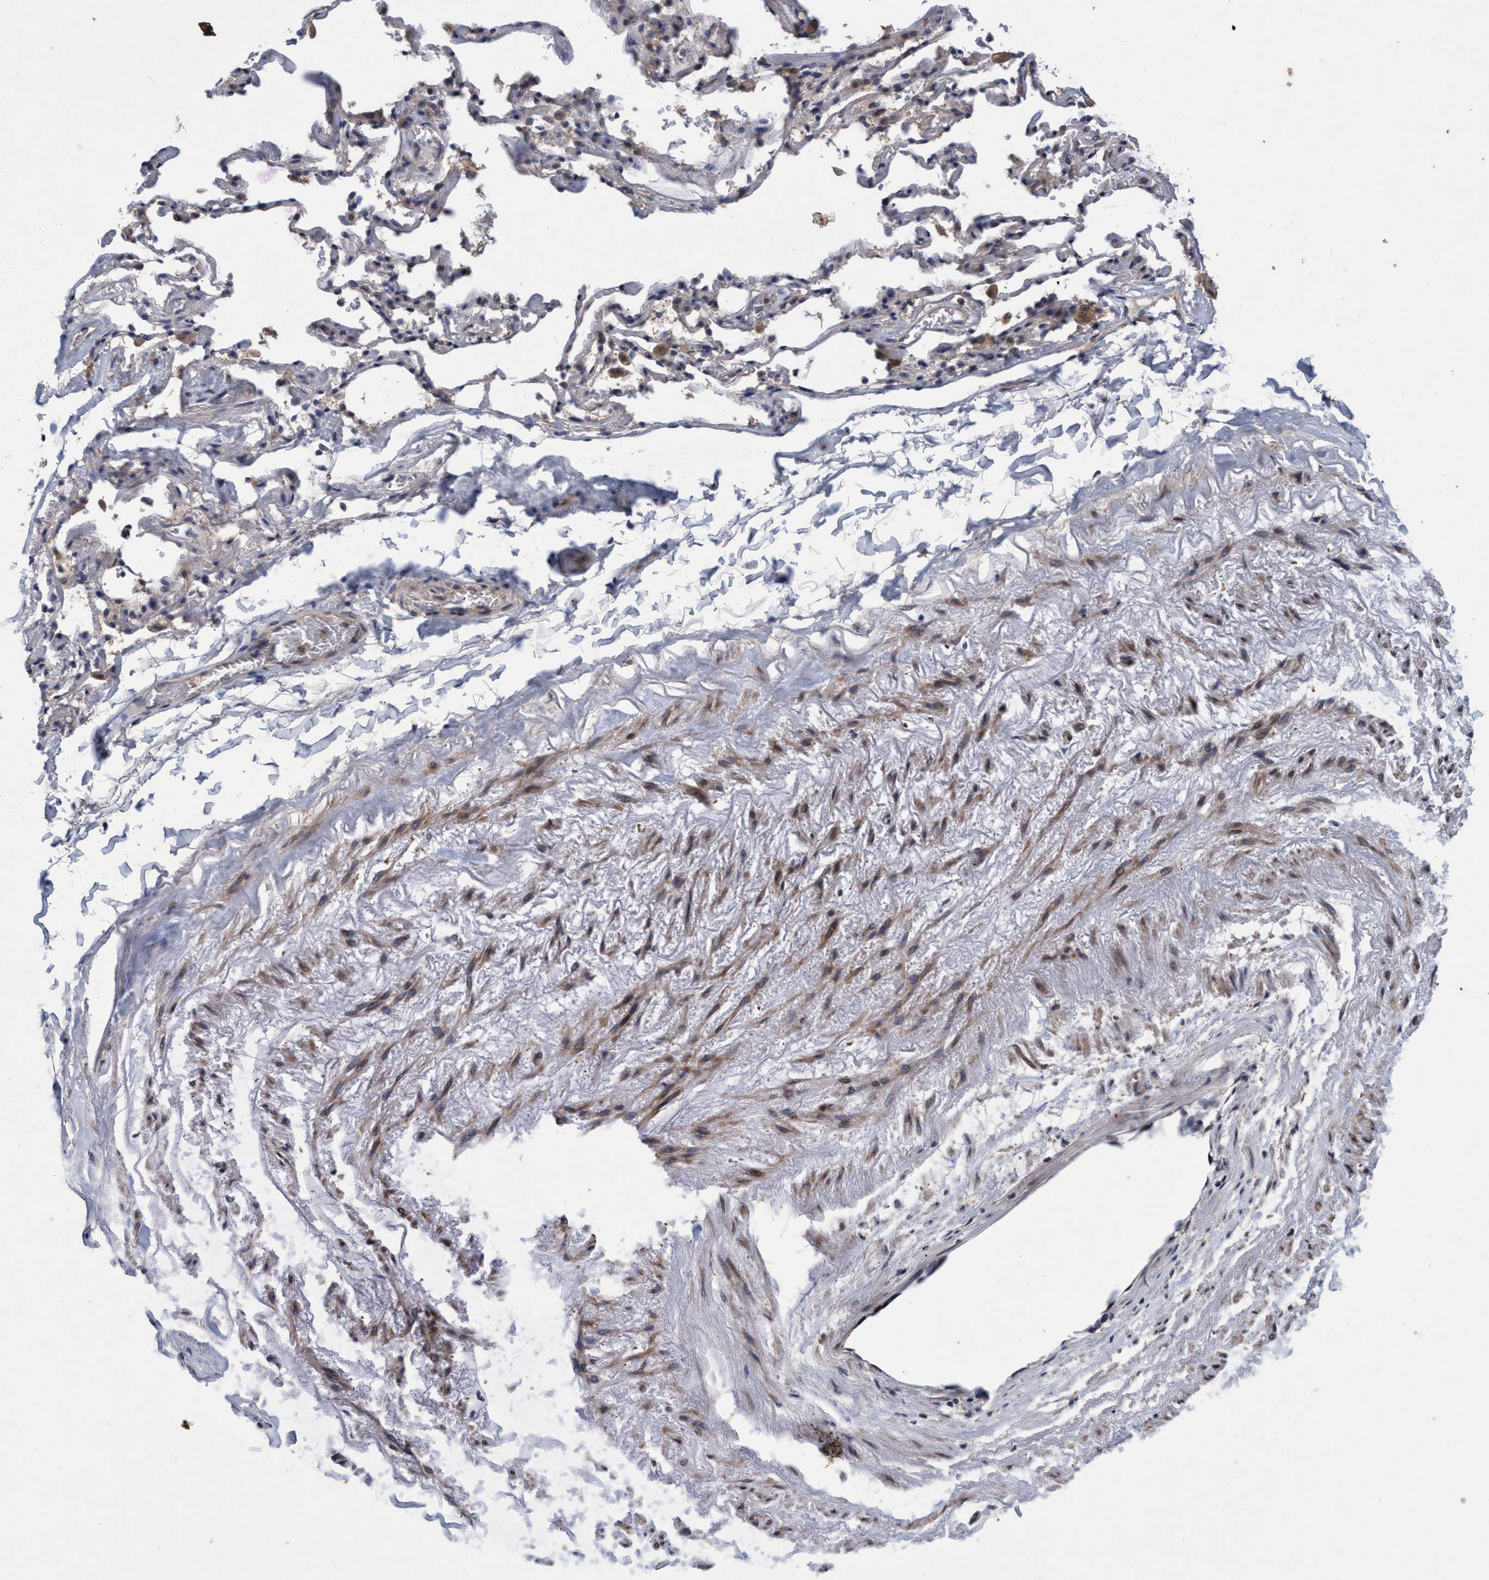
{"staining": {"intensity": "weak", "quantity": "<25%", "location": "cytoplasmic/membranous"}, "tissue": "adipose tissue", "cell_type": "Adipocytes", "image_type": "normal", "snomed": [{"axis": "morphology", "description": "Normal tissue, NOS"}, {"axis": "topography", "description": "Cartilage tissue"}, {"axis": "topography", "description": "Lung"}], "caption": "Immunohistochemistry image of normal adipose tissue: adipose tissue stained with DAB reveals no significant protein positivity in adipocytes. Brightfield microscopy of immunohistochemistry (IHC) stained with DAB (brown) and hematoxylin (blue), captured at high magnification.", "gene": "ZNF677", "patient": {"sex": "female", "age": 77}}